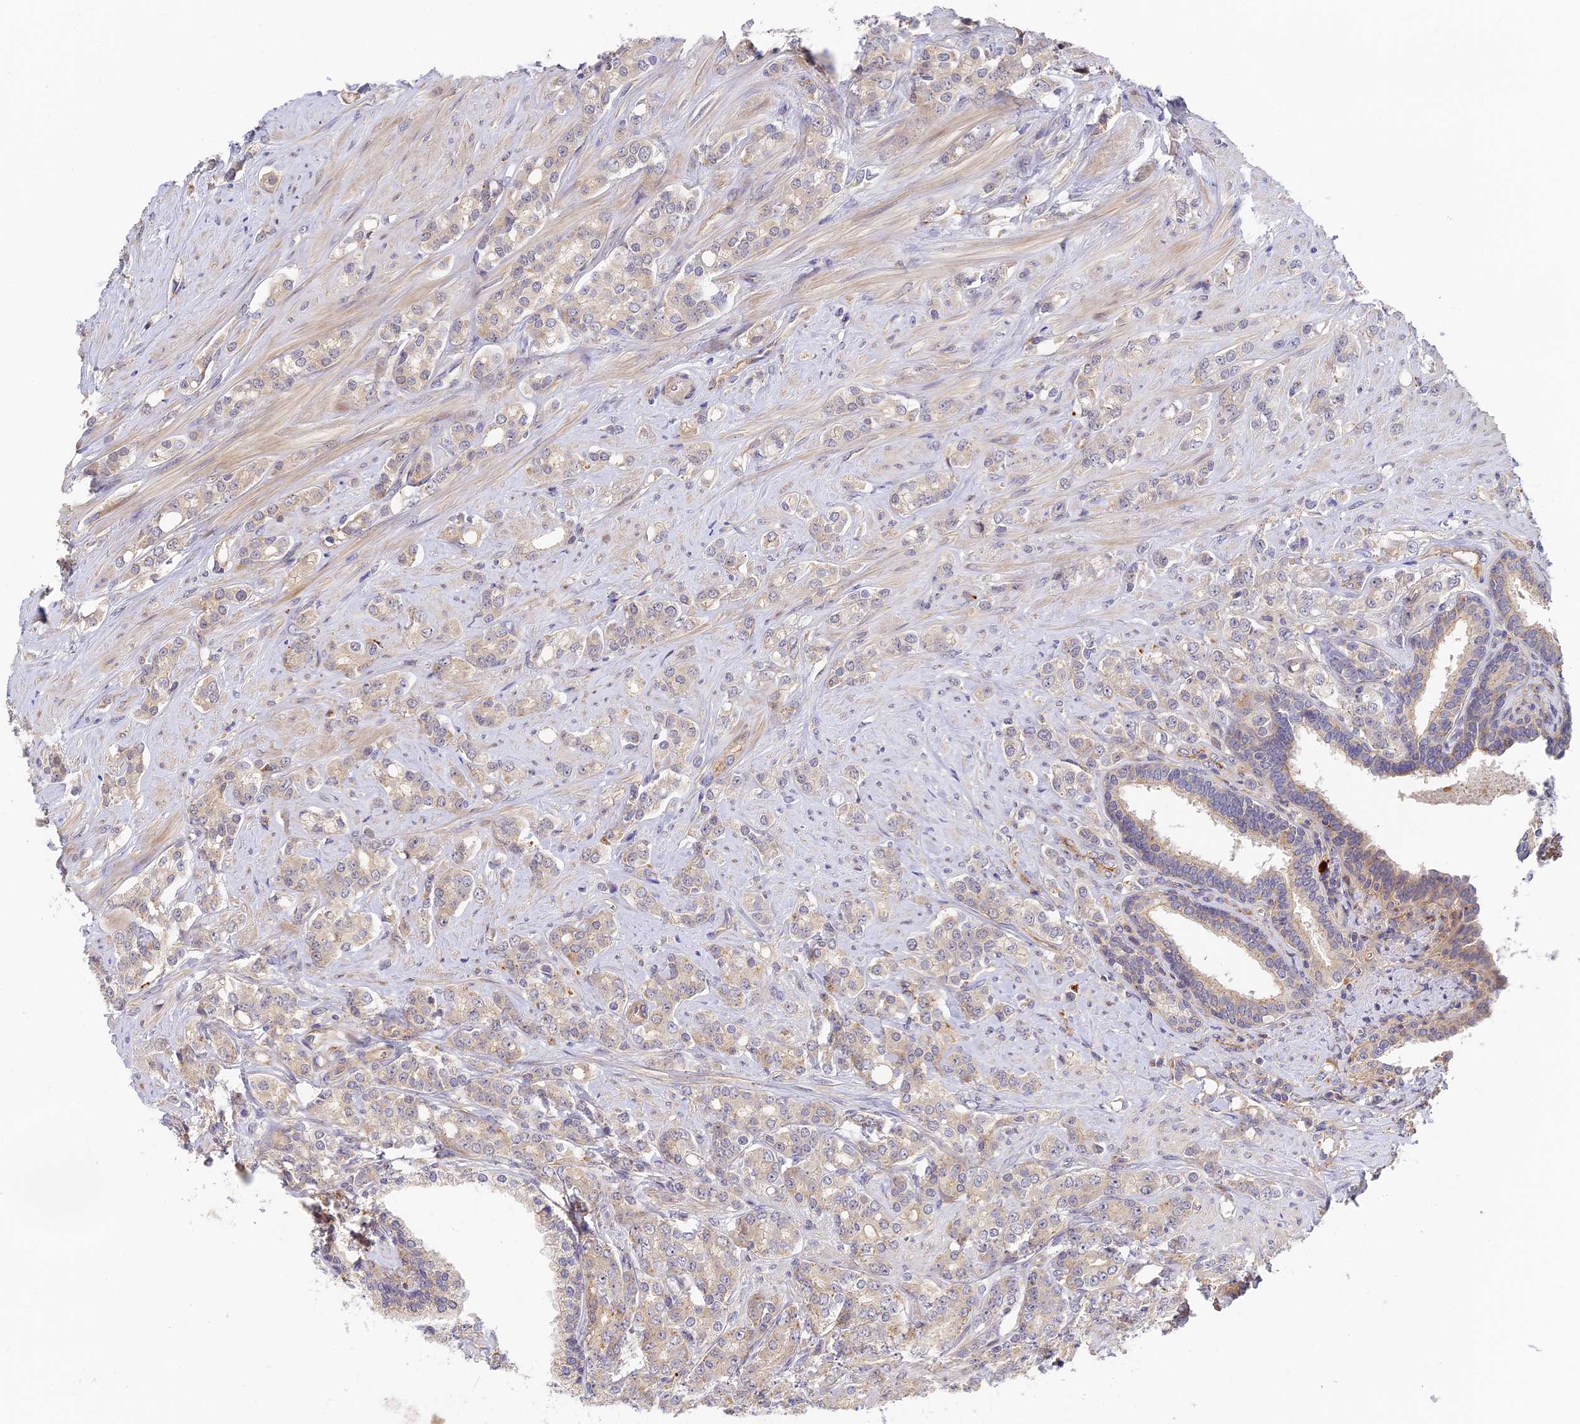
{"staining": {"intensity": "weak", "quantity": "<25%", "location": "cytoplasmic/membranous"}, "tissue": "prostate cancer", "cell_type": "Tumor cells", "image_type": "cancer", "snomed": [{"axis": "morphology", "description": "Adenocarcinoma, High grade"}, {"axis": "topography", "description": "Prostate"}], "caption": "IHC micrograph of human prostate adenocarcinoma (high-grade) stained for a protein (brown), which exhibits no positivity in tumor cells.", "gene": "MISP3", "patient": {"sex": "male", "age": 62}}